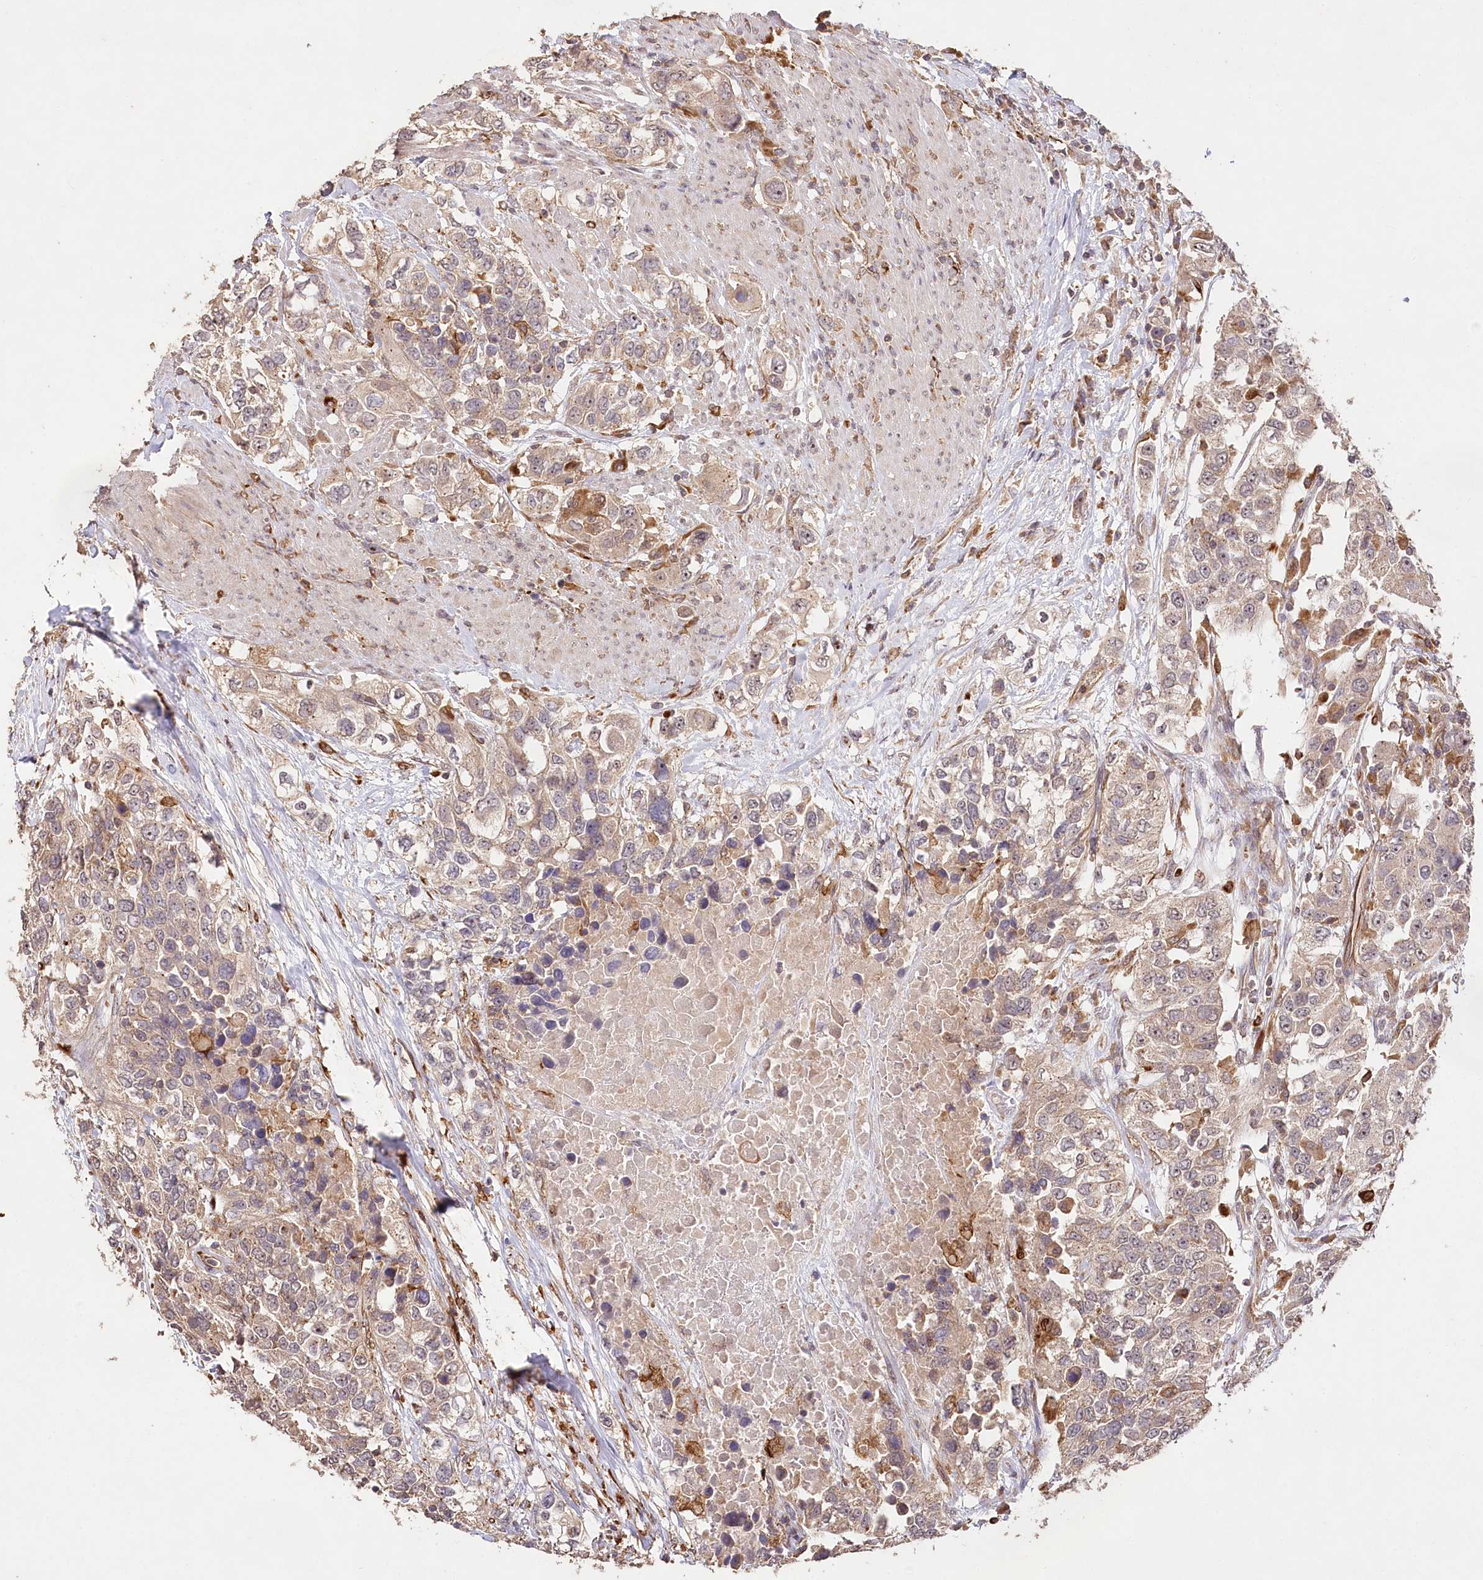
{"staining": {"intensity": "moderate", "quantity": ">75%", "location": "cytoplasmic/membranous"}, "tissue": "urothelial cancer", "cell_type": "Tumor cells", "image_type": "cancer", "snomed": [{"axis": "morphology", "description": "Urothelial carcinoma, High grade"}, {"axis": "topography", "description": "Urinary bladder"}], "caption": "IHC staining of urothelial cancer, which displays medium levels of moderate cytoplasmic/membranous positivity in about >75% of tumor cells indicating moderate cytoplasmic/membranous protein staining. The staining was performed using DAB (brown) for protein detection and nuclei were counterstained in hematoxylin (blue).", "gene": "DMXL1", "patient": {"sex": "female", "age": 80}}